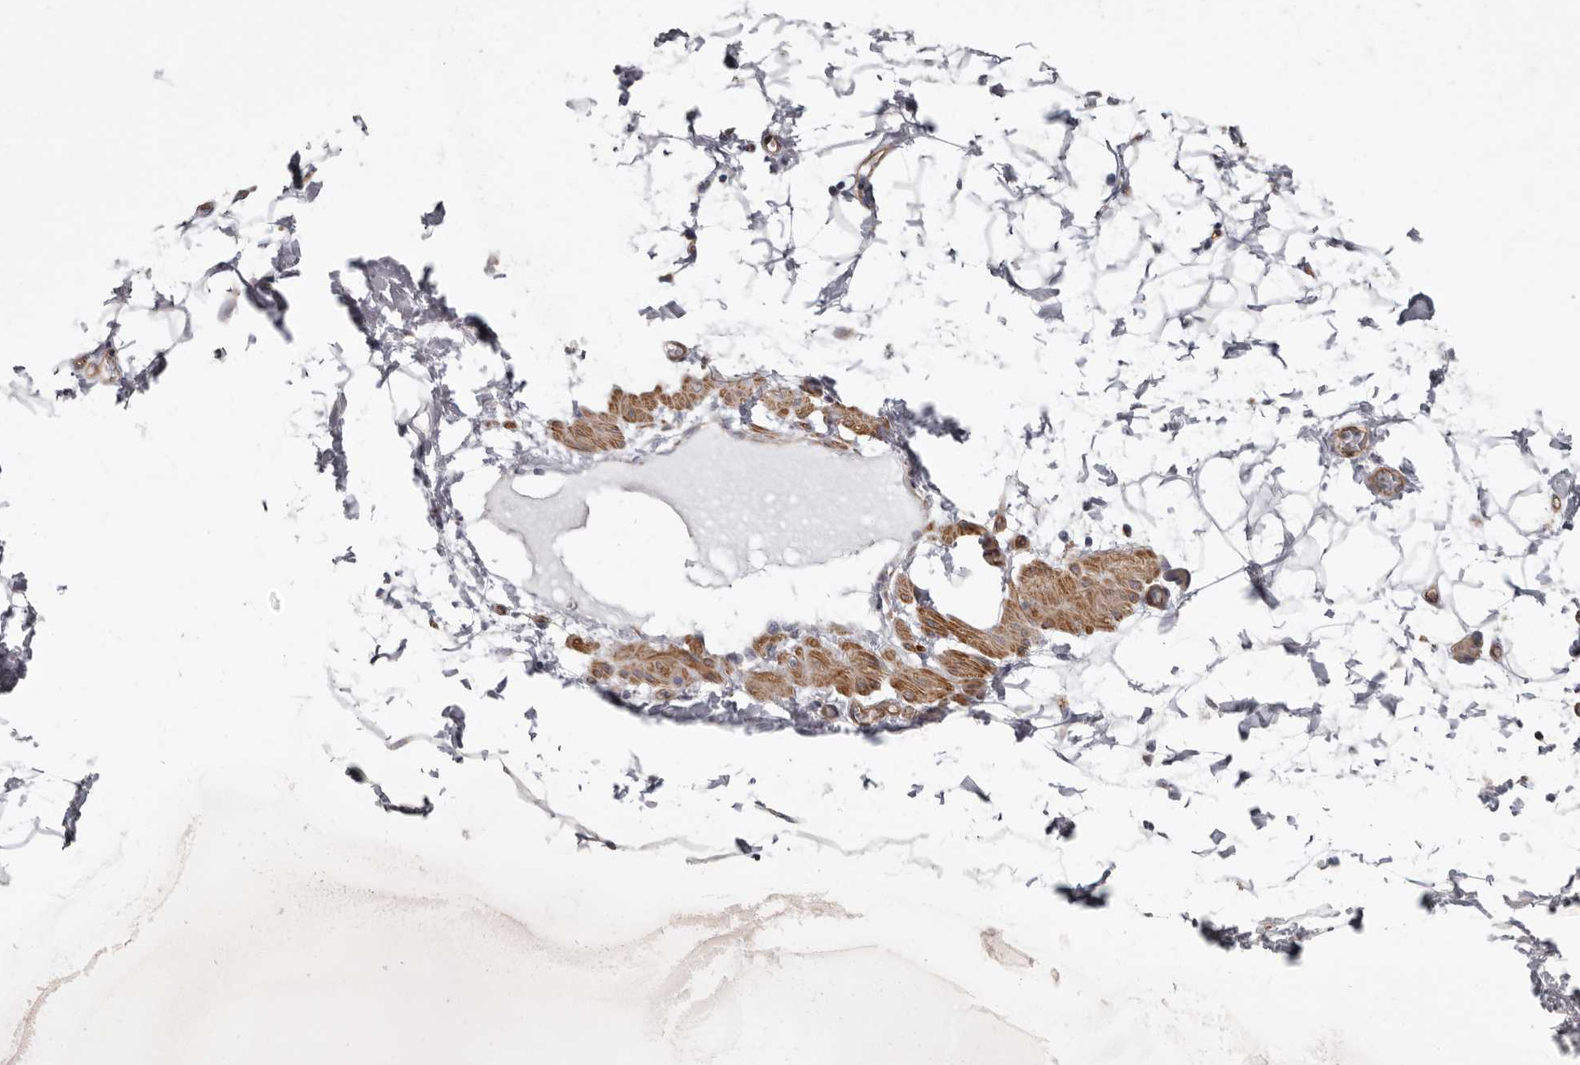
{"staining": {"intensity": "negative", "quantity": "none", "location": "none"}, "tissue": "adipose tissue", "cell_type": "Adipocytes", "image_type": "normal", "snomed": [{"axis": "morphology", "description": "Normal tissue, NOS"}, {"axis": "morphology", "description": "Adenocarcinoma, NOS"}, {"axis": "topography", "description": "Pancreas"}, {"axis": "topography", "description": "Peripheral nerve tissue"}], "caption": "The photomicrograph displays no significant positivity in adipocytes of adipose tissue. (IHC, brightfield microscopy, high magnification).", "gene": "ADGRL4", "patient": {"sex": "male", "age": 59}}